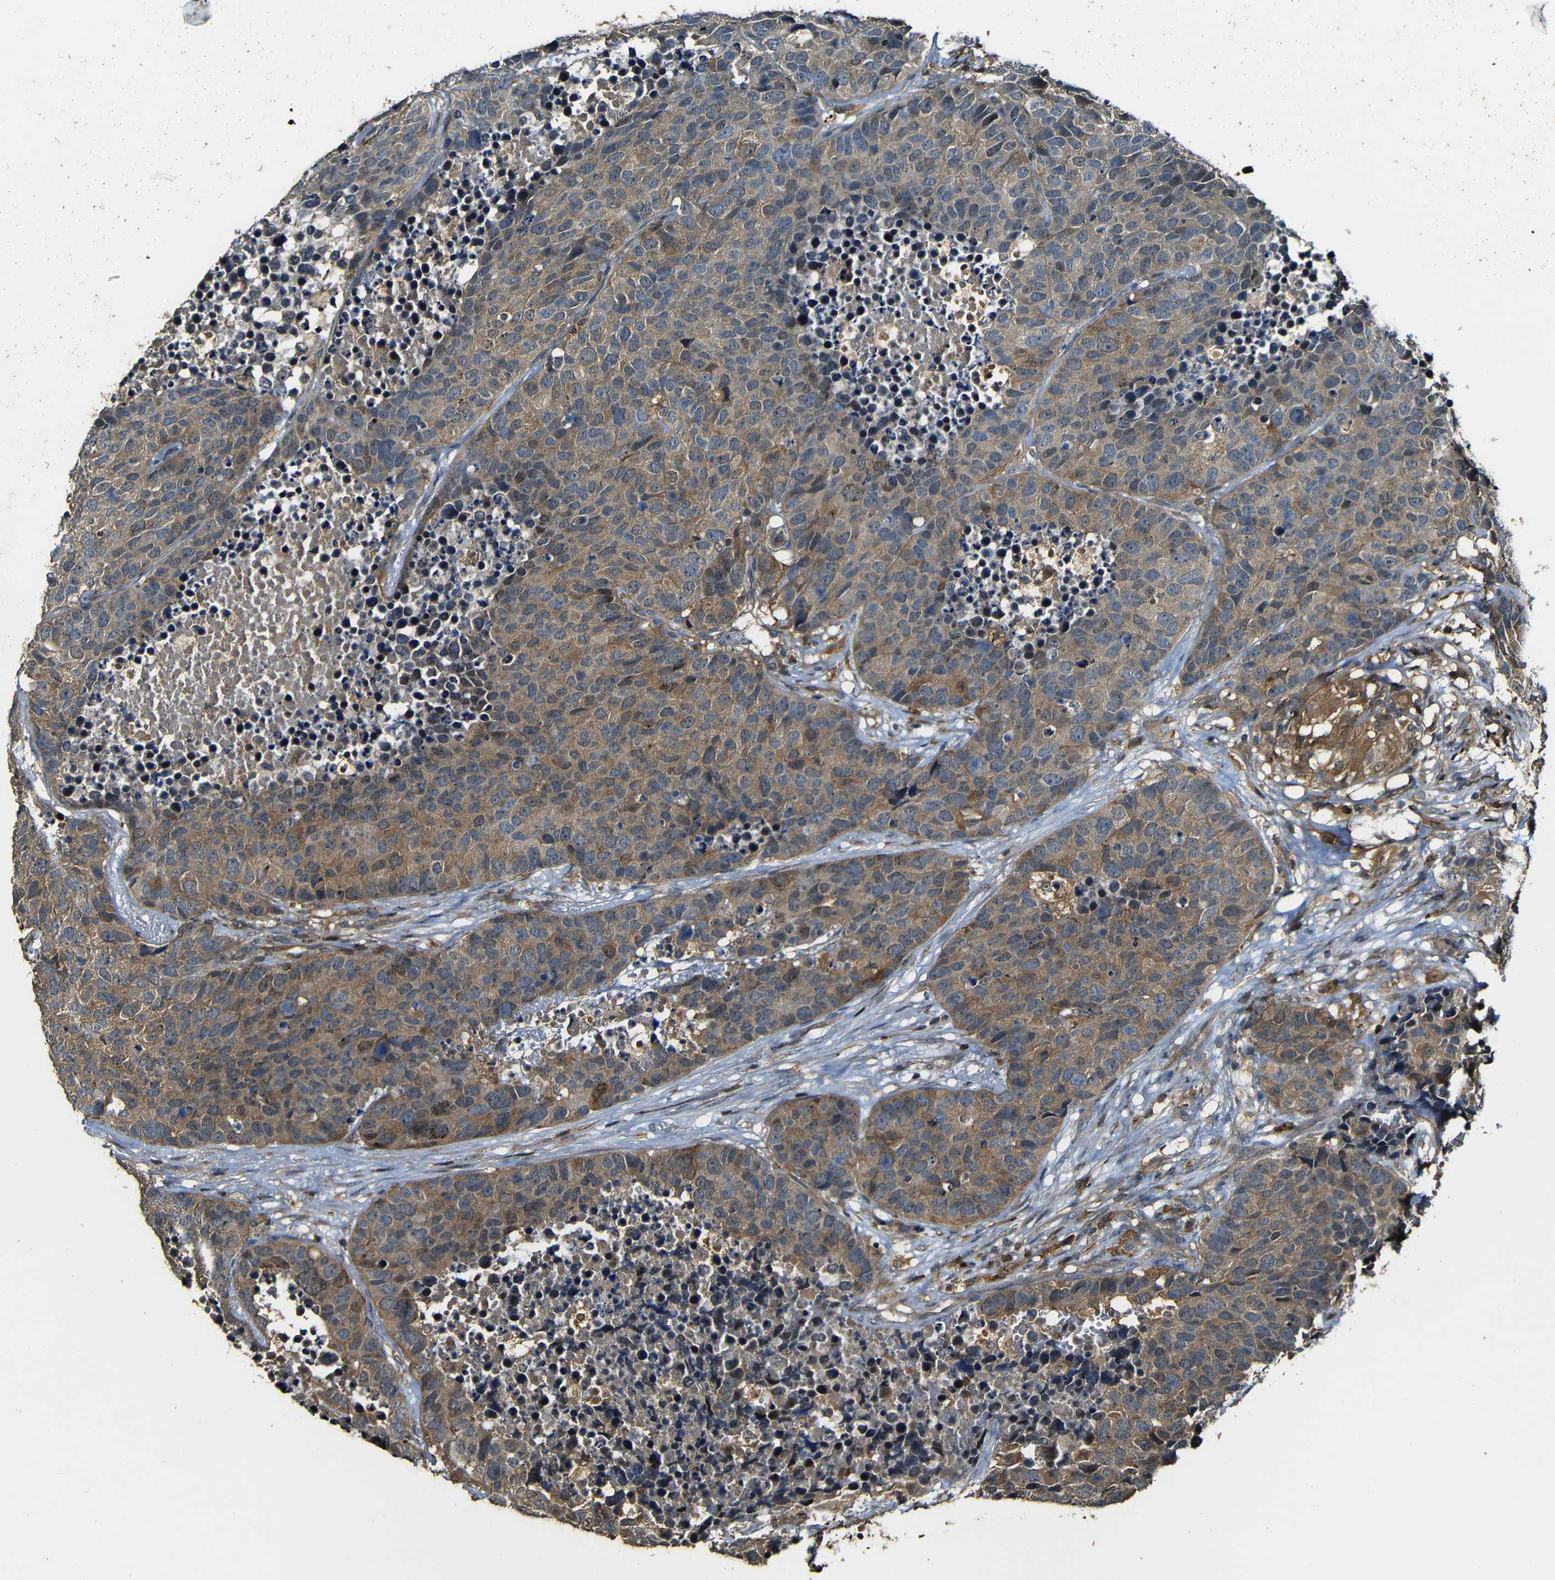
{"staining": {"intensity": "moderate", "quantity": ">75%", "location": "cytoplasmic/membranous"}, "tissue": "carcinoid", "cell_type": "Tumor cells", "image_type": "cancer", "snomed": [{"axis": "morphology", "description": "Carcinoid, malignant, NOS"}, {"axis": "topography", "description": "Lung"}], "caption": "Protein analysis of carcinoid tissue exhibits moderate cytoplasmic/membranous staining in about >75% of tumor cells. The staining was performed using DAB (3,3'-diaminobenzidine), with brown indicating positive protein expression. Nuclei are stained blue with hematoxylin.", "gene": "CASP8", "patient": {"sex": "male", "age": 60}}